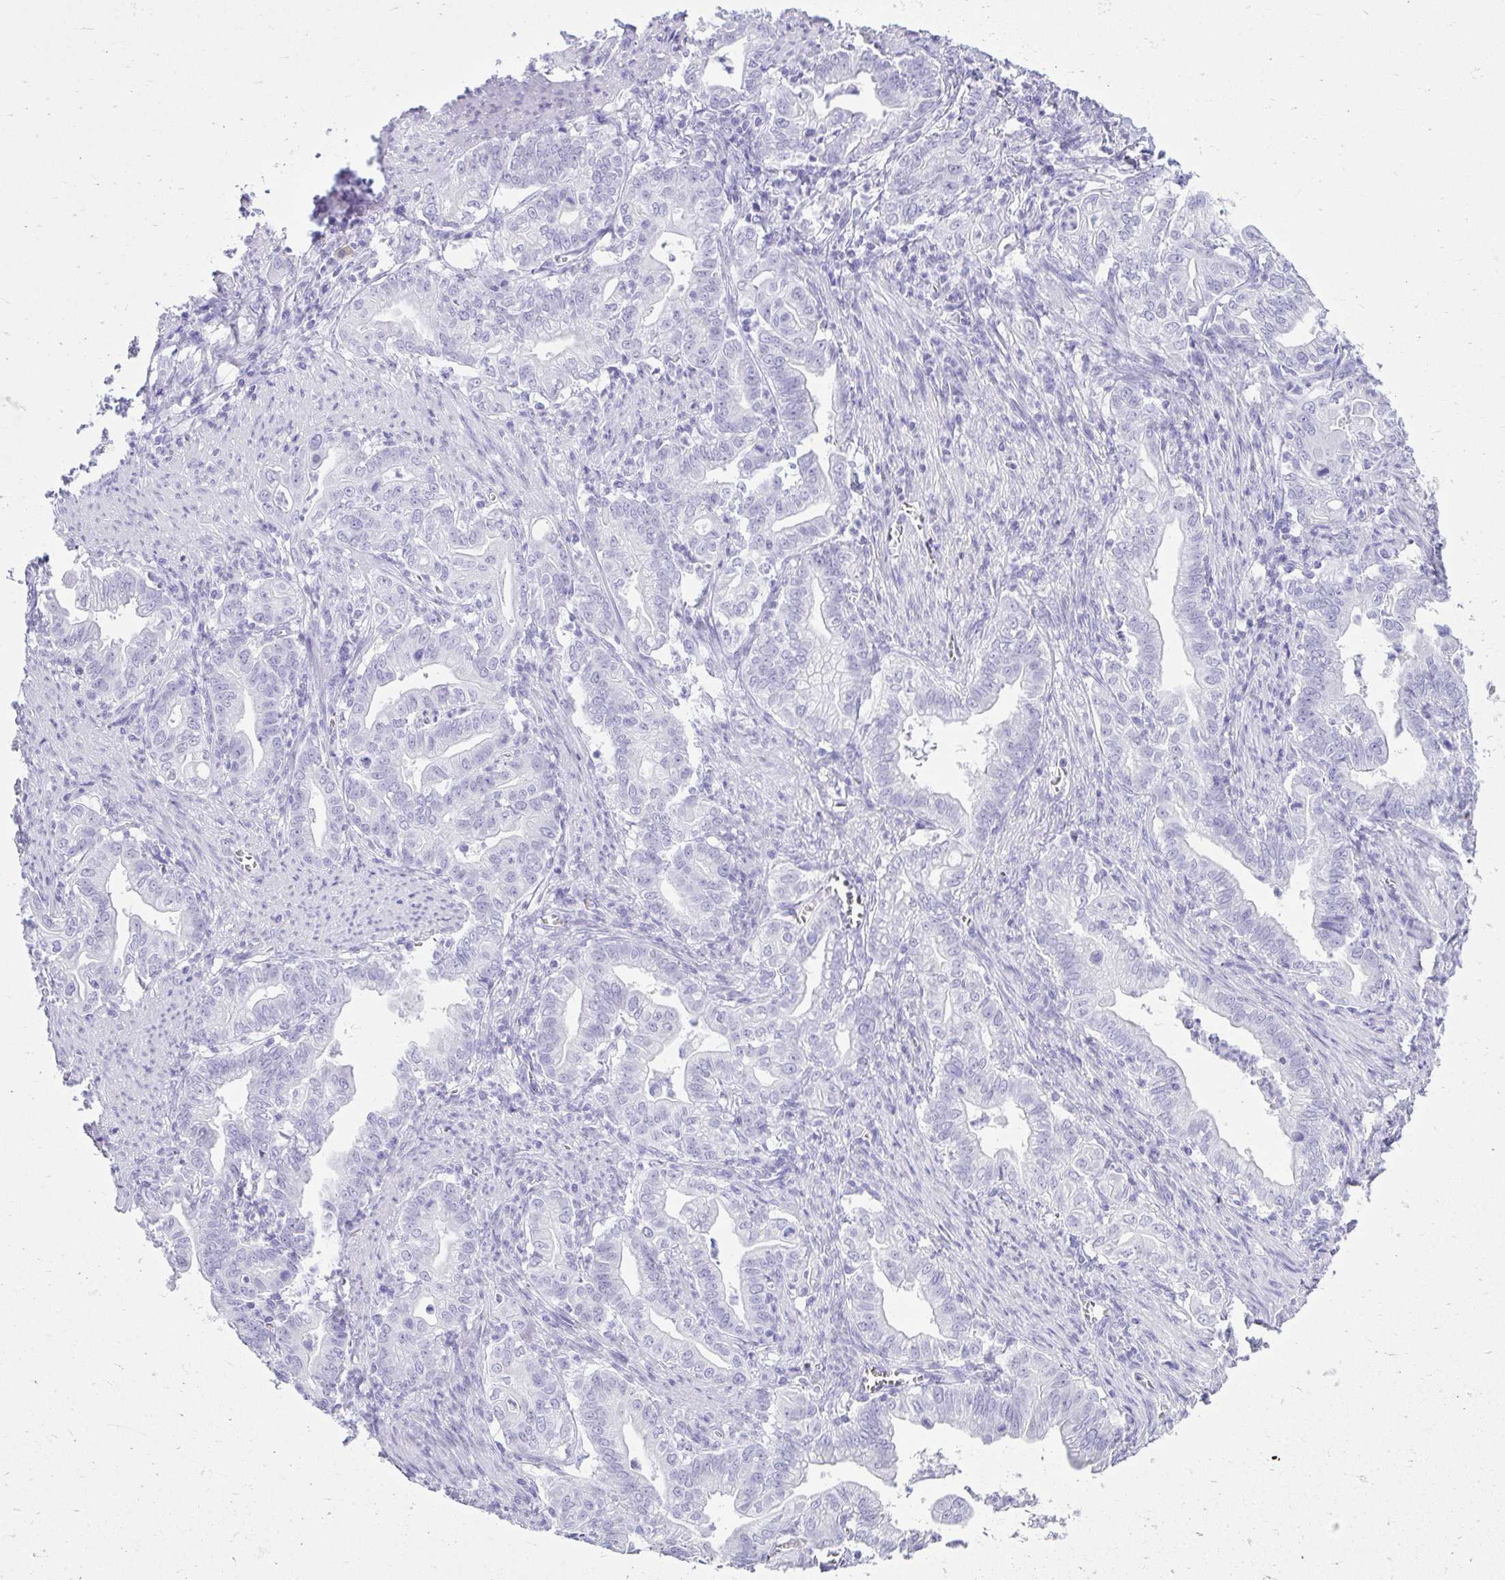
{"staining": {"intensity": "negative", "quantity": "none", "location": "none"}, "tissue": "stomach cancer", "cell_type": "Tumor cells", "image_type": "cancer", "snomed": [{"axis": "morphology", "description": "Adenocarcinoma, NOS"}, {"axis": "topography", "description": "Stomach, upper"}], "caption": "DAB (3,3'-diaminobenzidine) immunohistochemical staining of adenocarcinoma (stomach) demonstrates no significant expression in tumor cells.", "gene": "ATP4B", "patient": {"sex": "female", "age": 79}}